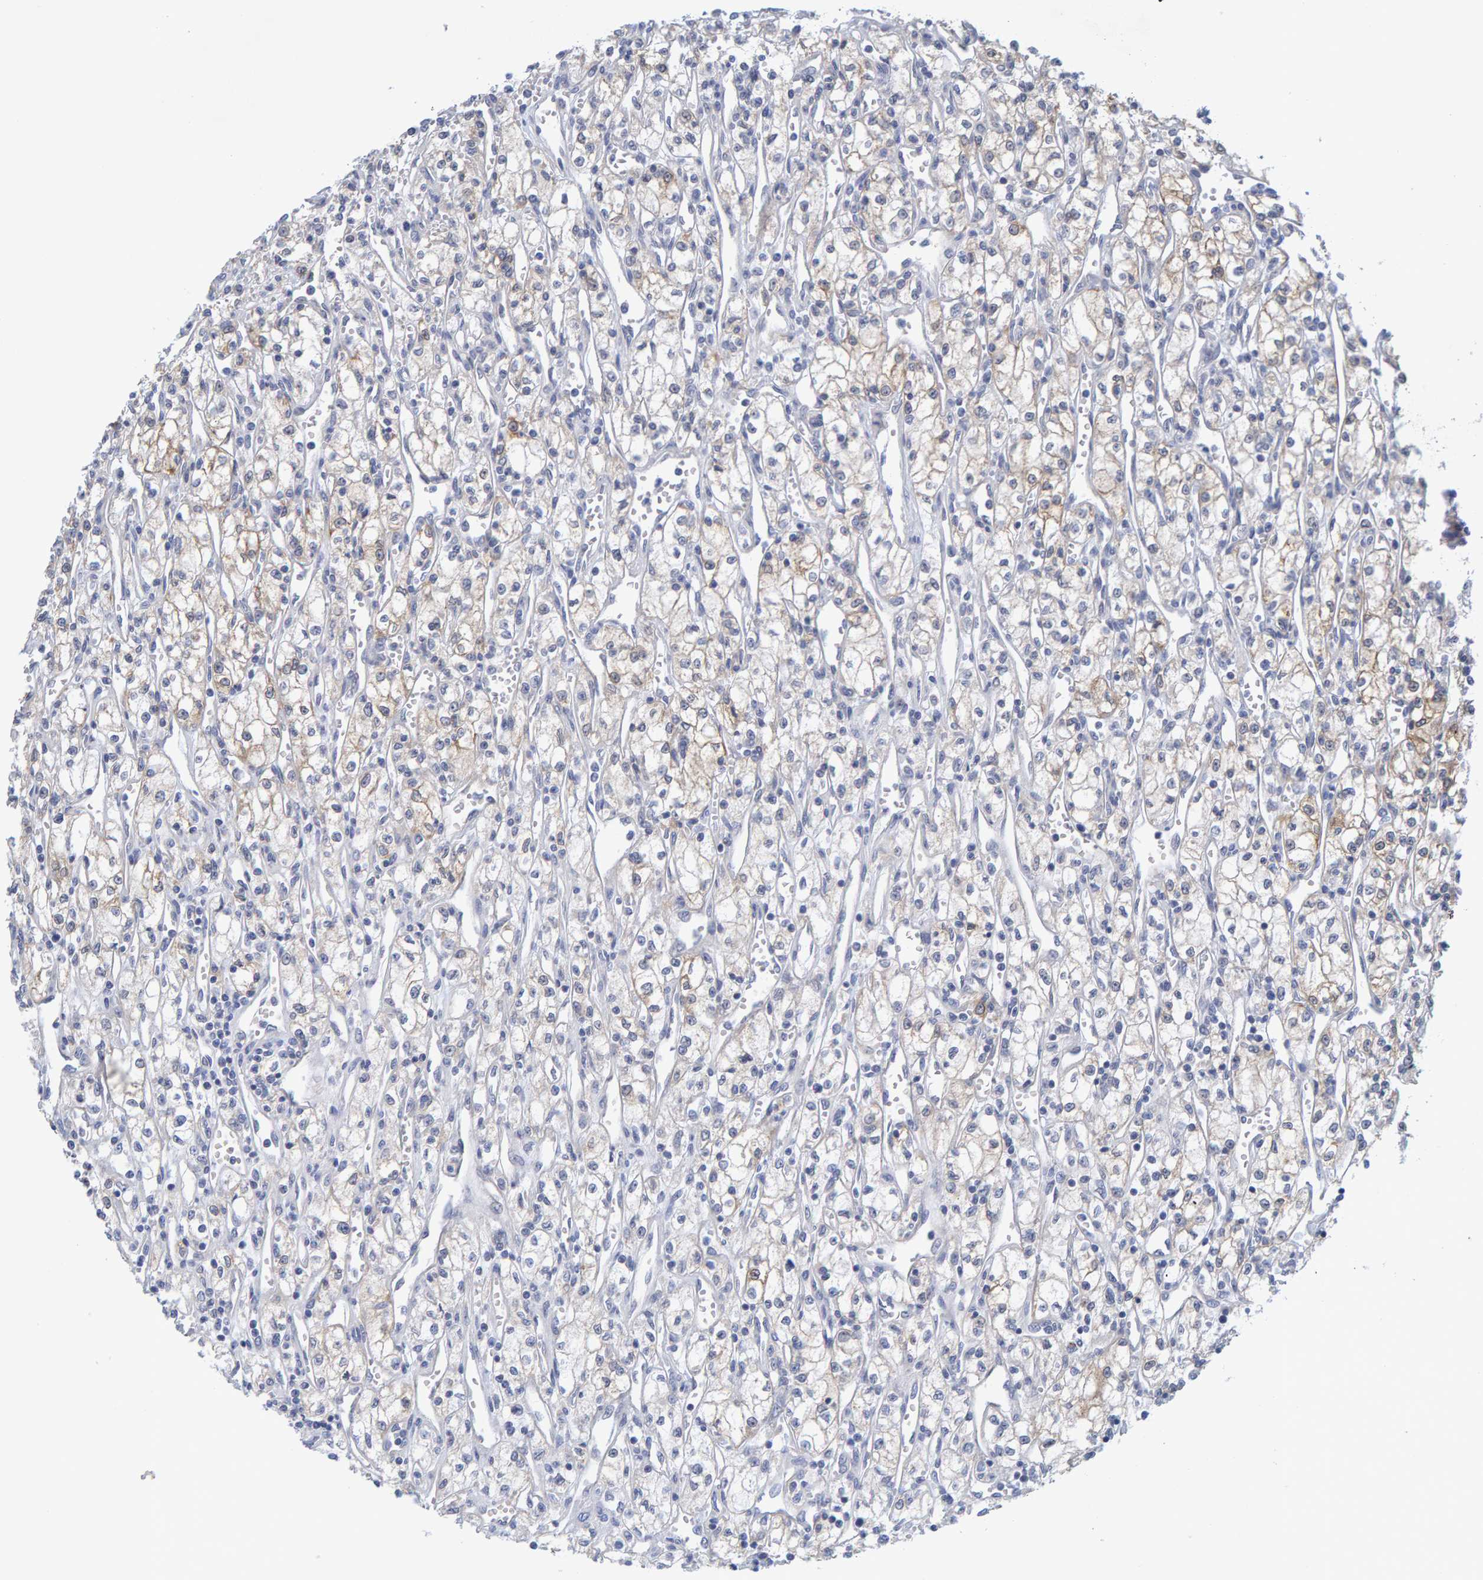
{"staining": {"intensity": "weak", "quantity": "25%-75%", "location": "cytoplasmic/membranous"}, "tissue": "renal cancer", "cell_type": "Tumor cells", "image_type": "cancer", "snomed": [{"axis": "morphology", "description": "Adenocarcinoma, NOS"}, {"axis": "topography", "description": "Kidney"}], "caption": "Tumor cells exhibit low levels of weak cytoplasmic/membranous staining in approximately 25%-75% of cells in human renal cancer.", "gene": "ZNF77", "patient": {"sex": "male", "age": 59}}